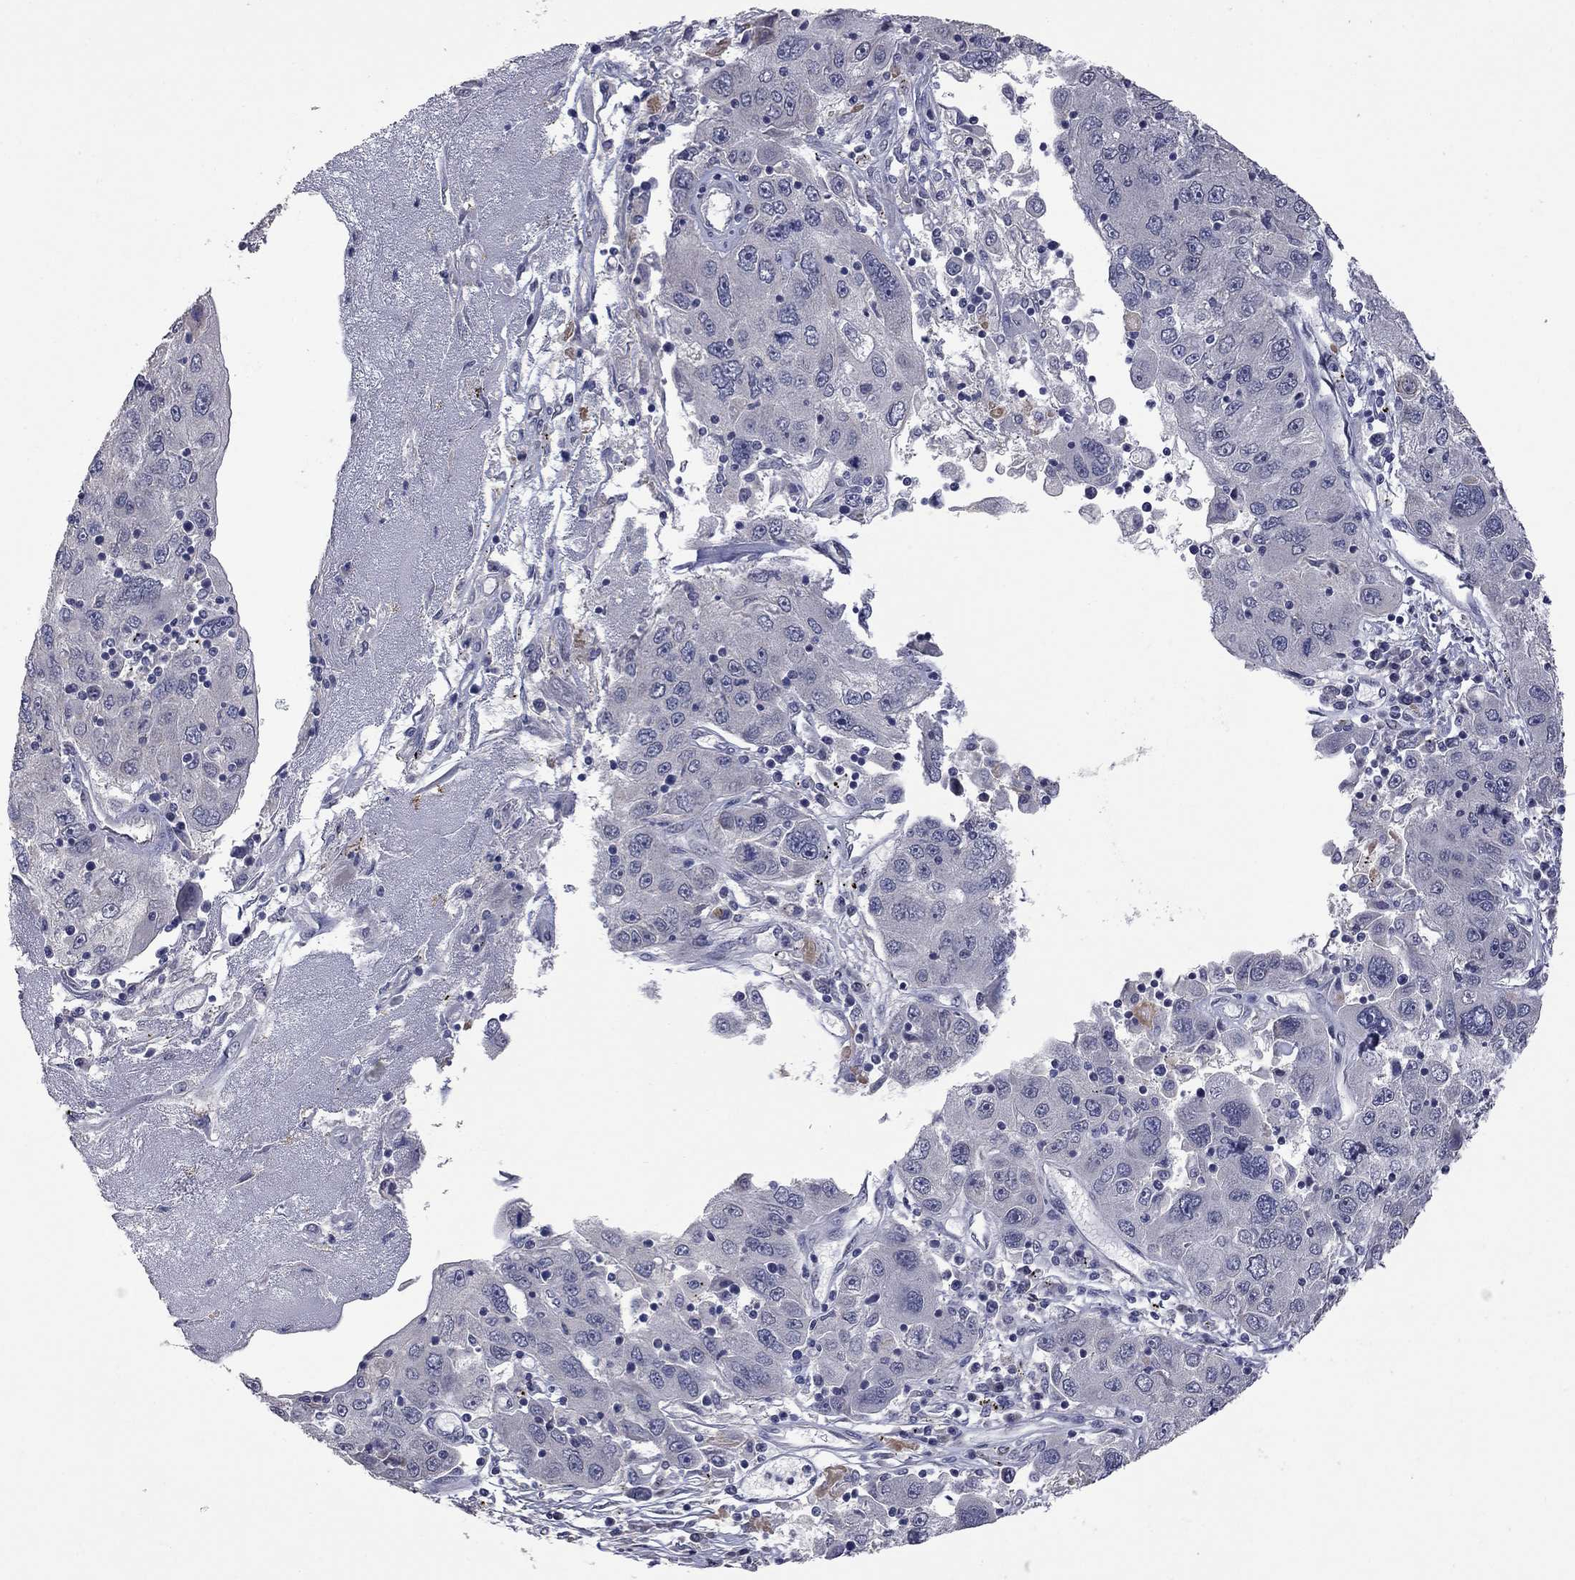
{"staining": {"intensity": "negative", "quantity": "none", "location": "none"}, "tissue": "stomach cancer", "cell_type": "Tumor cells", "image_type": "cancer", "snomed": [{"axis": "morphology", "description": "Adenocarcinoma, NOS"}, {"axis": "topography", "description": "Stomach"}], "caption": "Tumor cells are negative for protein expression in human stomach cancer.", "gene": "FABP12", "patient": {"sex": "male", "age": 56}}